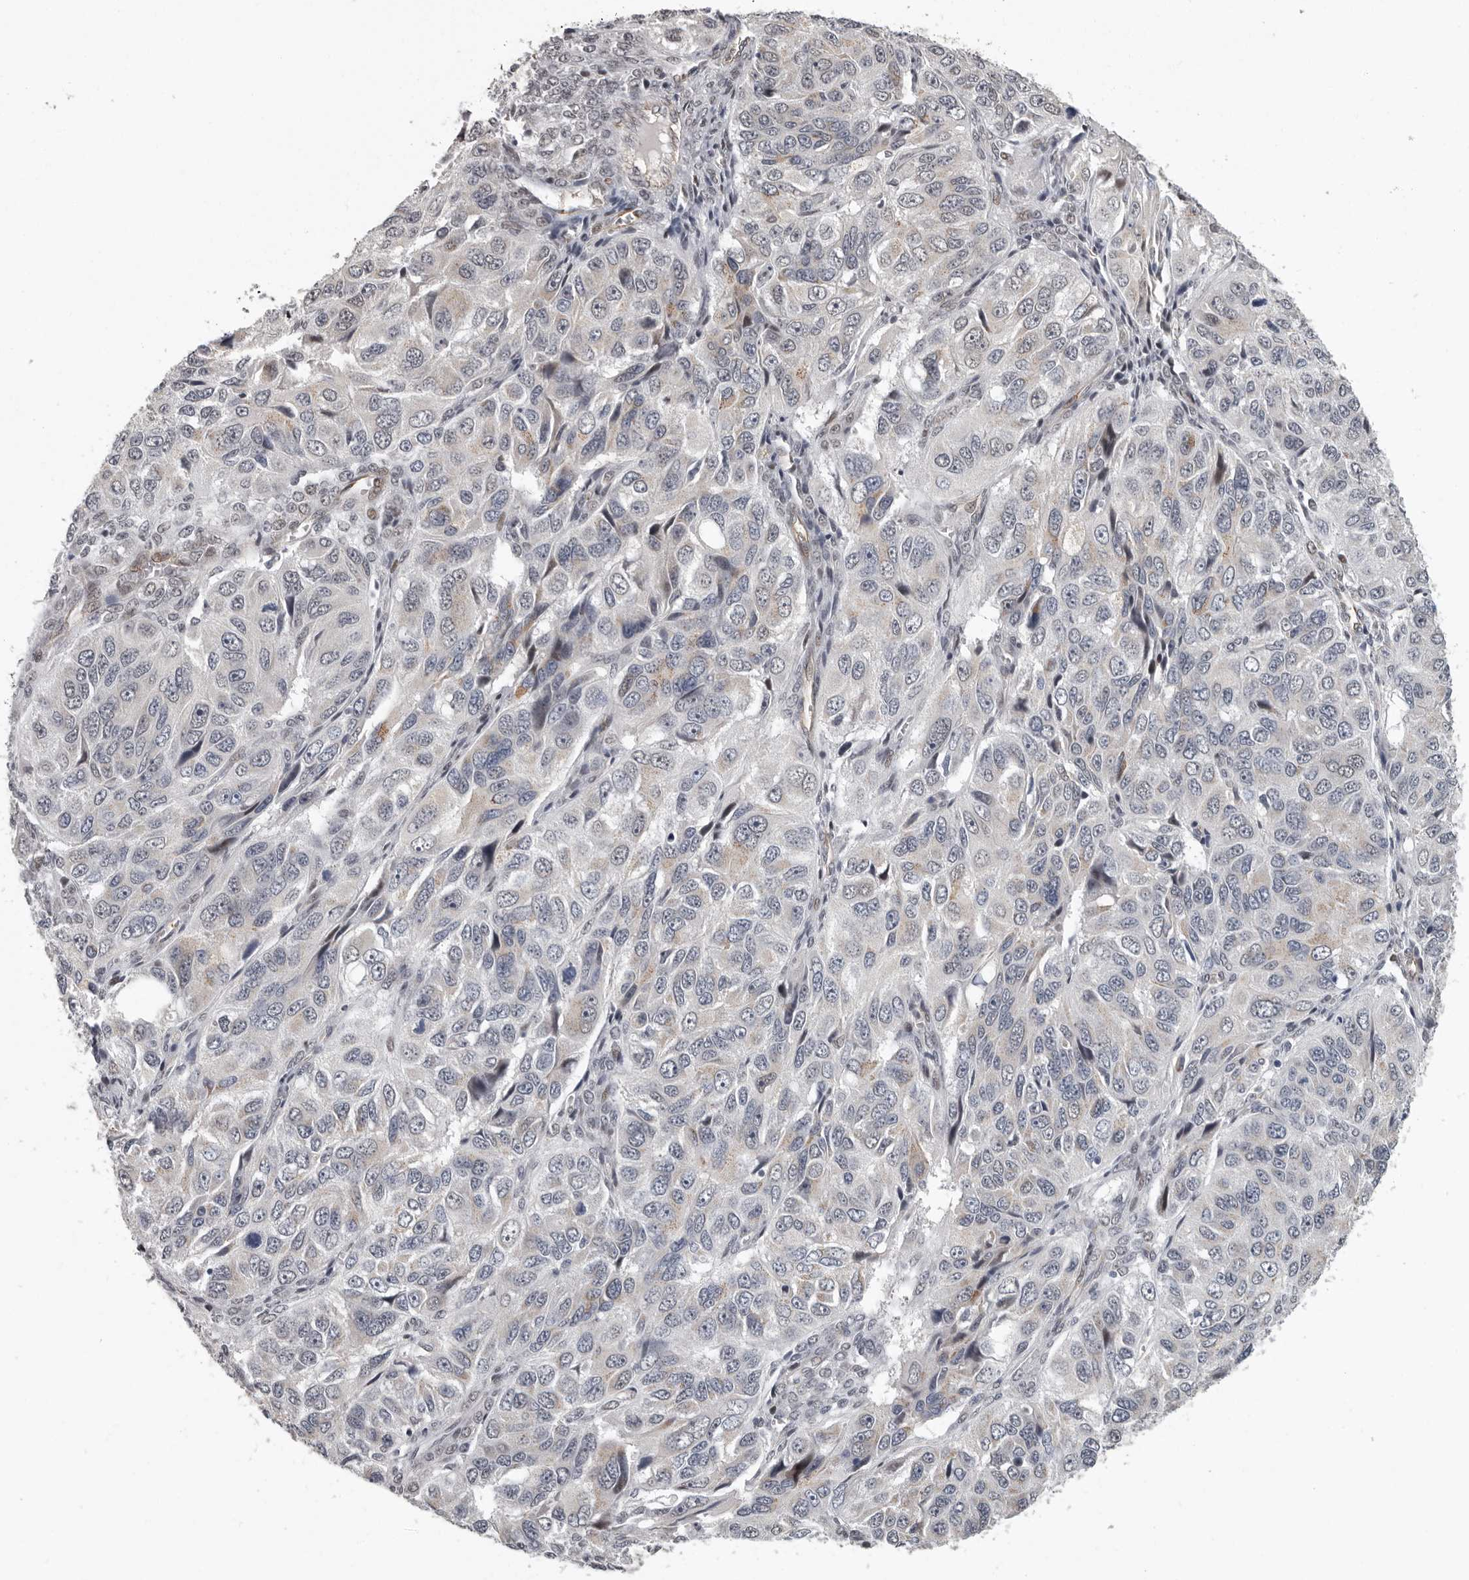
{"staining": {"intensity": "weak", "quantity": "<25%", "location": "cytoplasmic/membranous"}, "tissue": "ovarian cancer", "cell_type": "Tumor cells", "image_type": "cancer", "snomed": [{"axis": "morphology", "description": "Carcinoma, endometroid"}, {"axis": "topography", "description": "Ovary"}], "caption": "Ovarian cancer stained for a protein using immunohistochemistry shows no expression tumor cells.", "gene": "RALGPS2", "patient": {"sex": "female", "age": 51}}